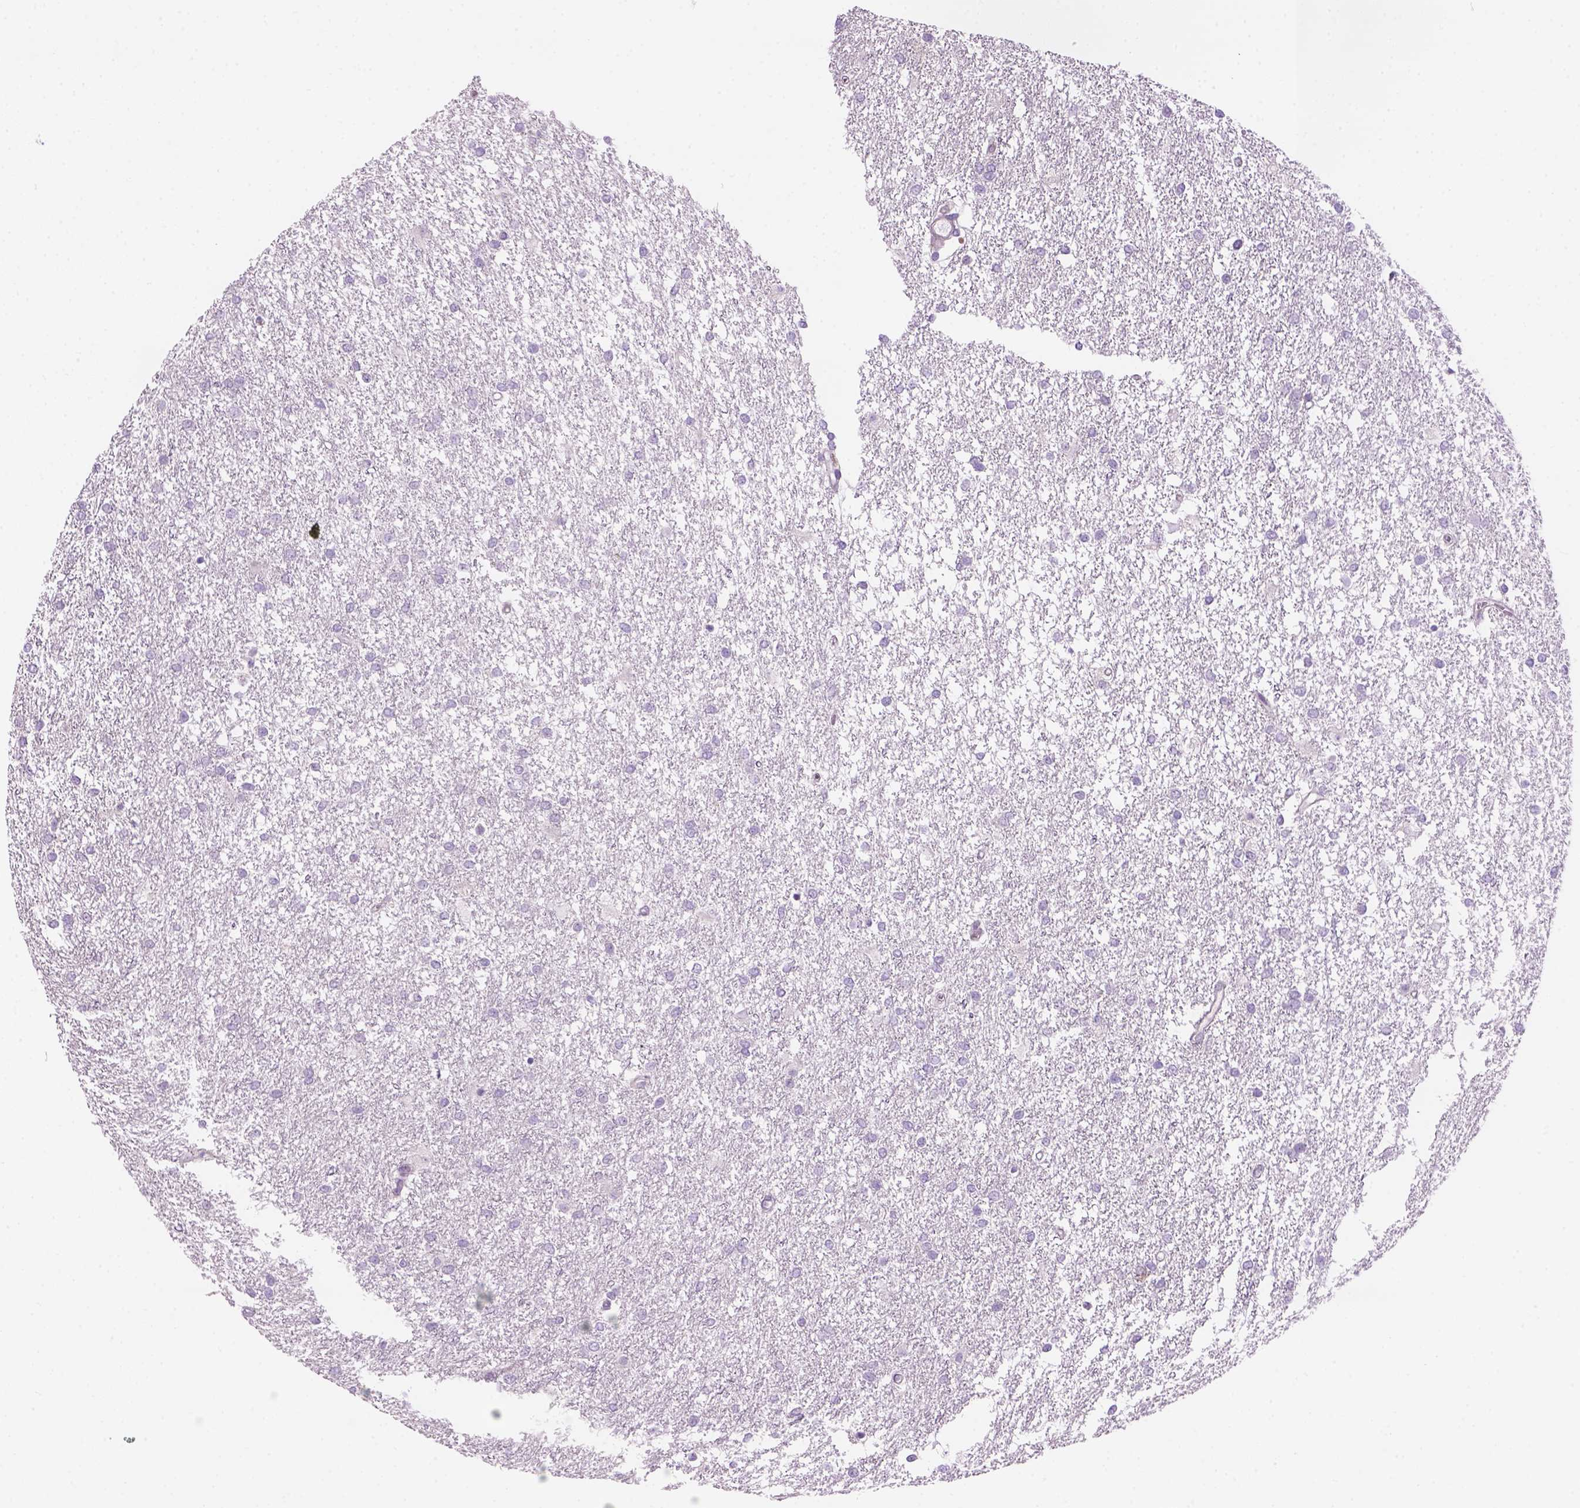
{"staining": {"intensity": "negative", "quantity": "none", "location": "none"}, "tissue": "glioma", "cell_type": "Tumor cells", "image_type": "cancer", "snomed": [{"axis": "morphology", "description": "Glioma, malignant, High grade"}, {"axis": "topography", "description": "Brain"}], "caption": "Tumor cells are negative for protein expression in human malignant glioma (high-grade). (DAB IHC with hematoxylin counter stain).", "gene": "CD84", "patient": {"sex": "female", "age": 61}}